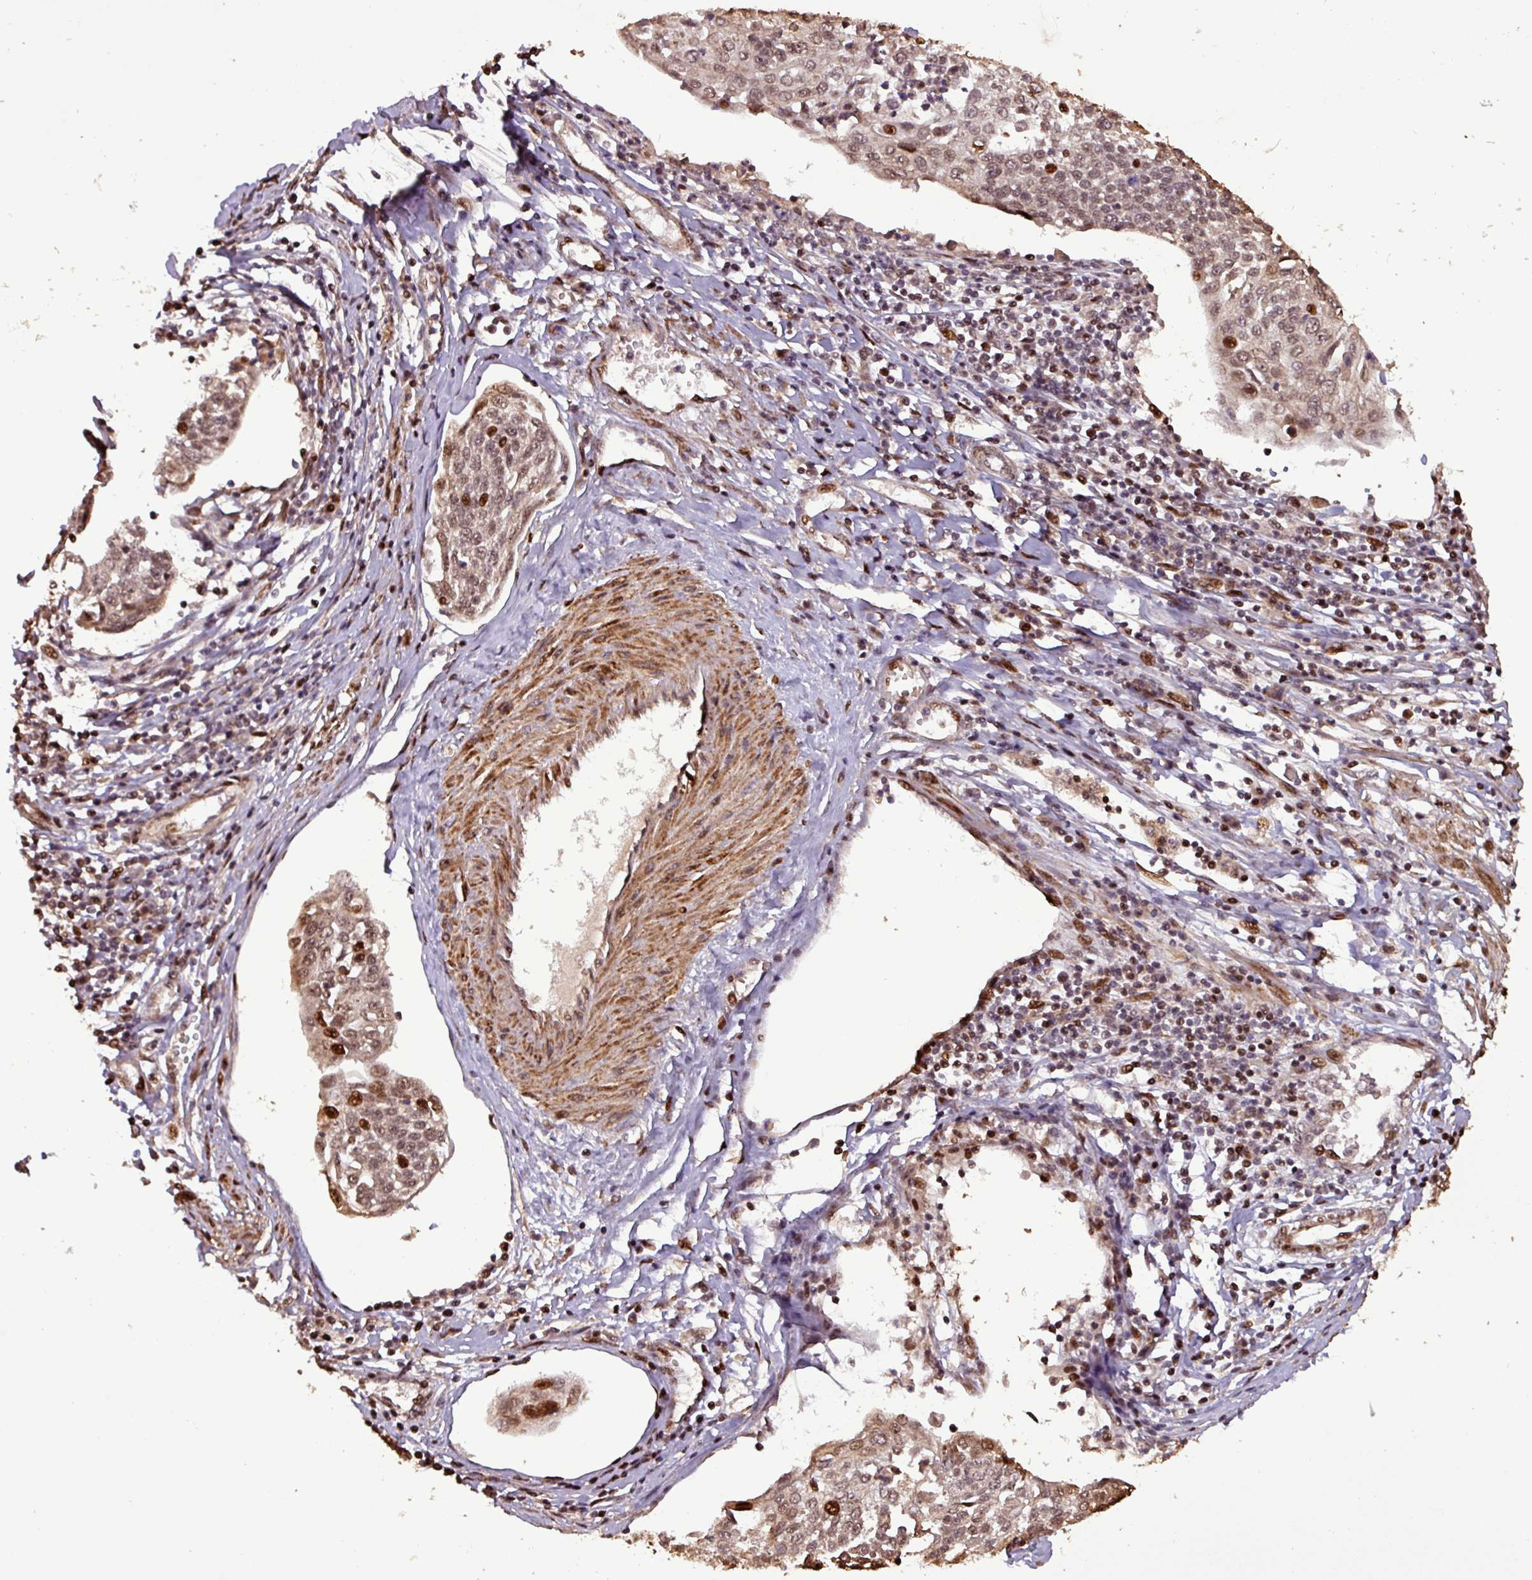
{"staining": {"intensity": "moderate", "quantity": ">75%", "location": "nuclear"}, "tissue": "cervical cancer", "cell_type": "Tumor cells", "image_type": "cancer", "snomed": [{"axis": "morphology", "description": "Squamous cell carcinoma, NOS"}, {"axis": "topography", "description": "Cervix"}], "caption": "Approximately >75% of tumor cells in human squamous cell carcinoma (cervical) demonstrate moderate nuclear protein positivity as visualized by brown immunohistochemical staining.", "gene": "SLC22A24", "patient": {"sex": "female", "age": 34}}